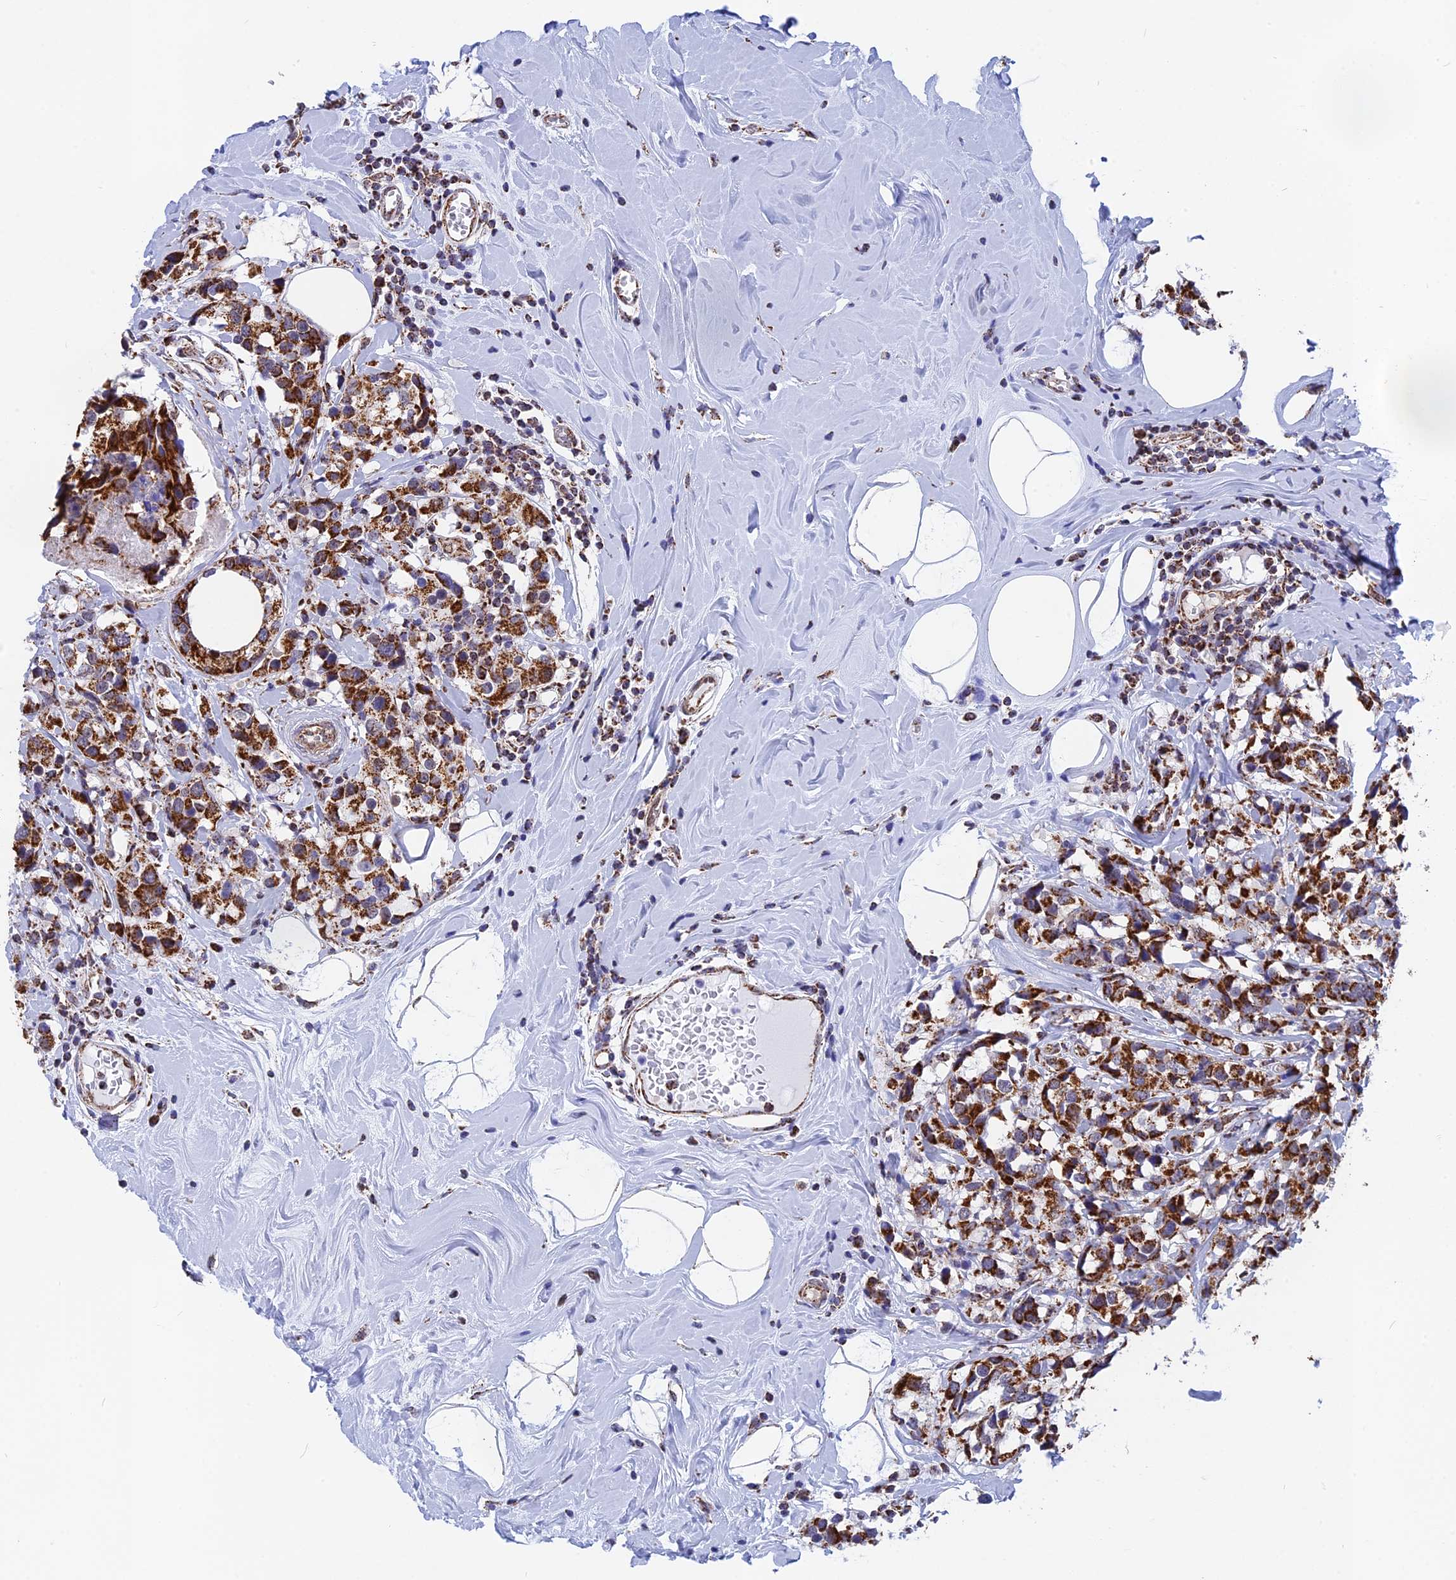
{"staining": {"intensity": "strong", "quantity": ">75%", "location": "cytoplasmic/membranous"}, "tissue": "breast cancer", "cell_type": "Tumor cells", "image_type": "cancer", "snomed": [{"axis": "morphology", "description": "Lobular carcinoma"}, {"axis": "topography", "description": "Breast"}], "caption": "The image demonstrates staining of lobular carcinoma (breast), revealing strong cytoplasmic/membranous protein positivity (brown color) within tumor cells.", "gene": "CDC16", "patient": {"sex": "female", "age": 59}}